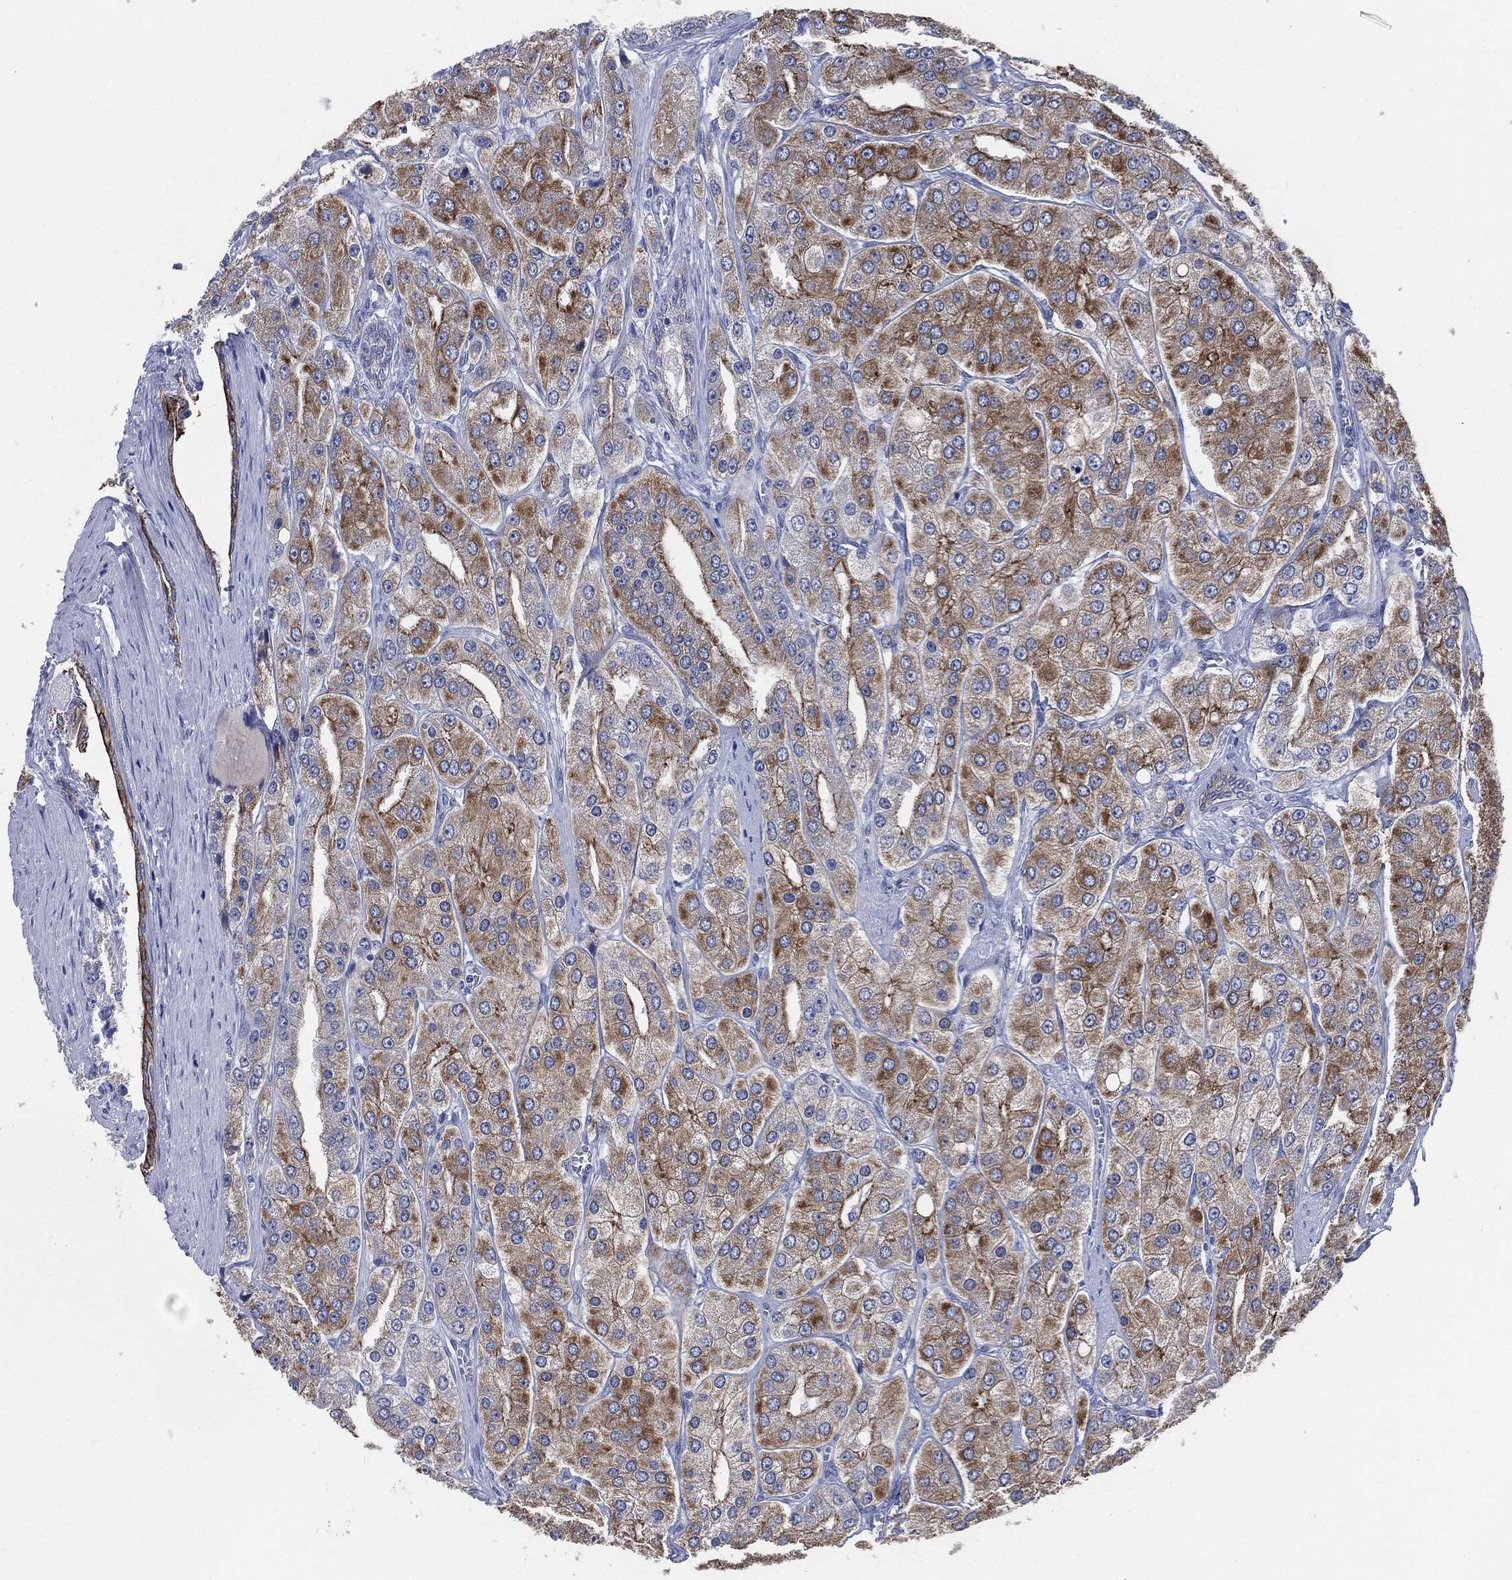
{"staining": {"intensity": "strong", "quantity": "25%-75%", "location": "cytoplasmic/membranous"}, "tissue": "prostate cancer", "cell_type": "Tumor cells", "image_type": "cancer", "snomed": [{"axis": "morphology", "description": "Adenocarcinoma, Low grade"}, {"axis": "topography", "description": "Prostate"}], "caption": "Immunohistochemical staining of prostate cancer reveals high levels of strong cytoplasmic/membranous protein expression in about 25%-75% of tumor cells.", "gene": "SHROOM2", "patient": {"sex": "male", "age": 69}}